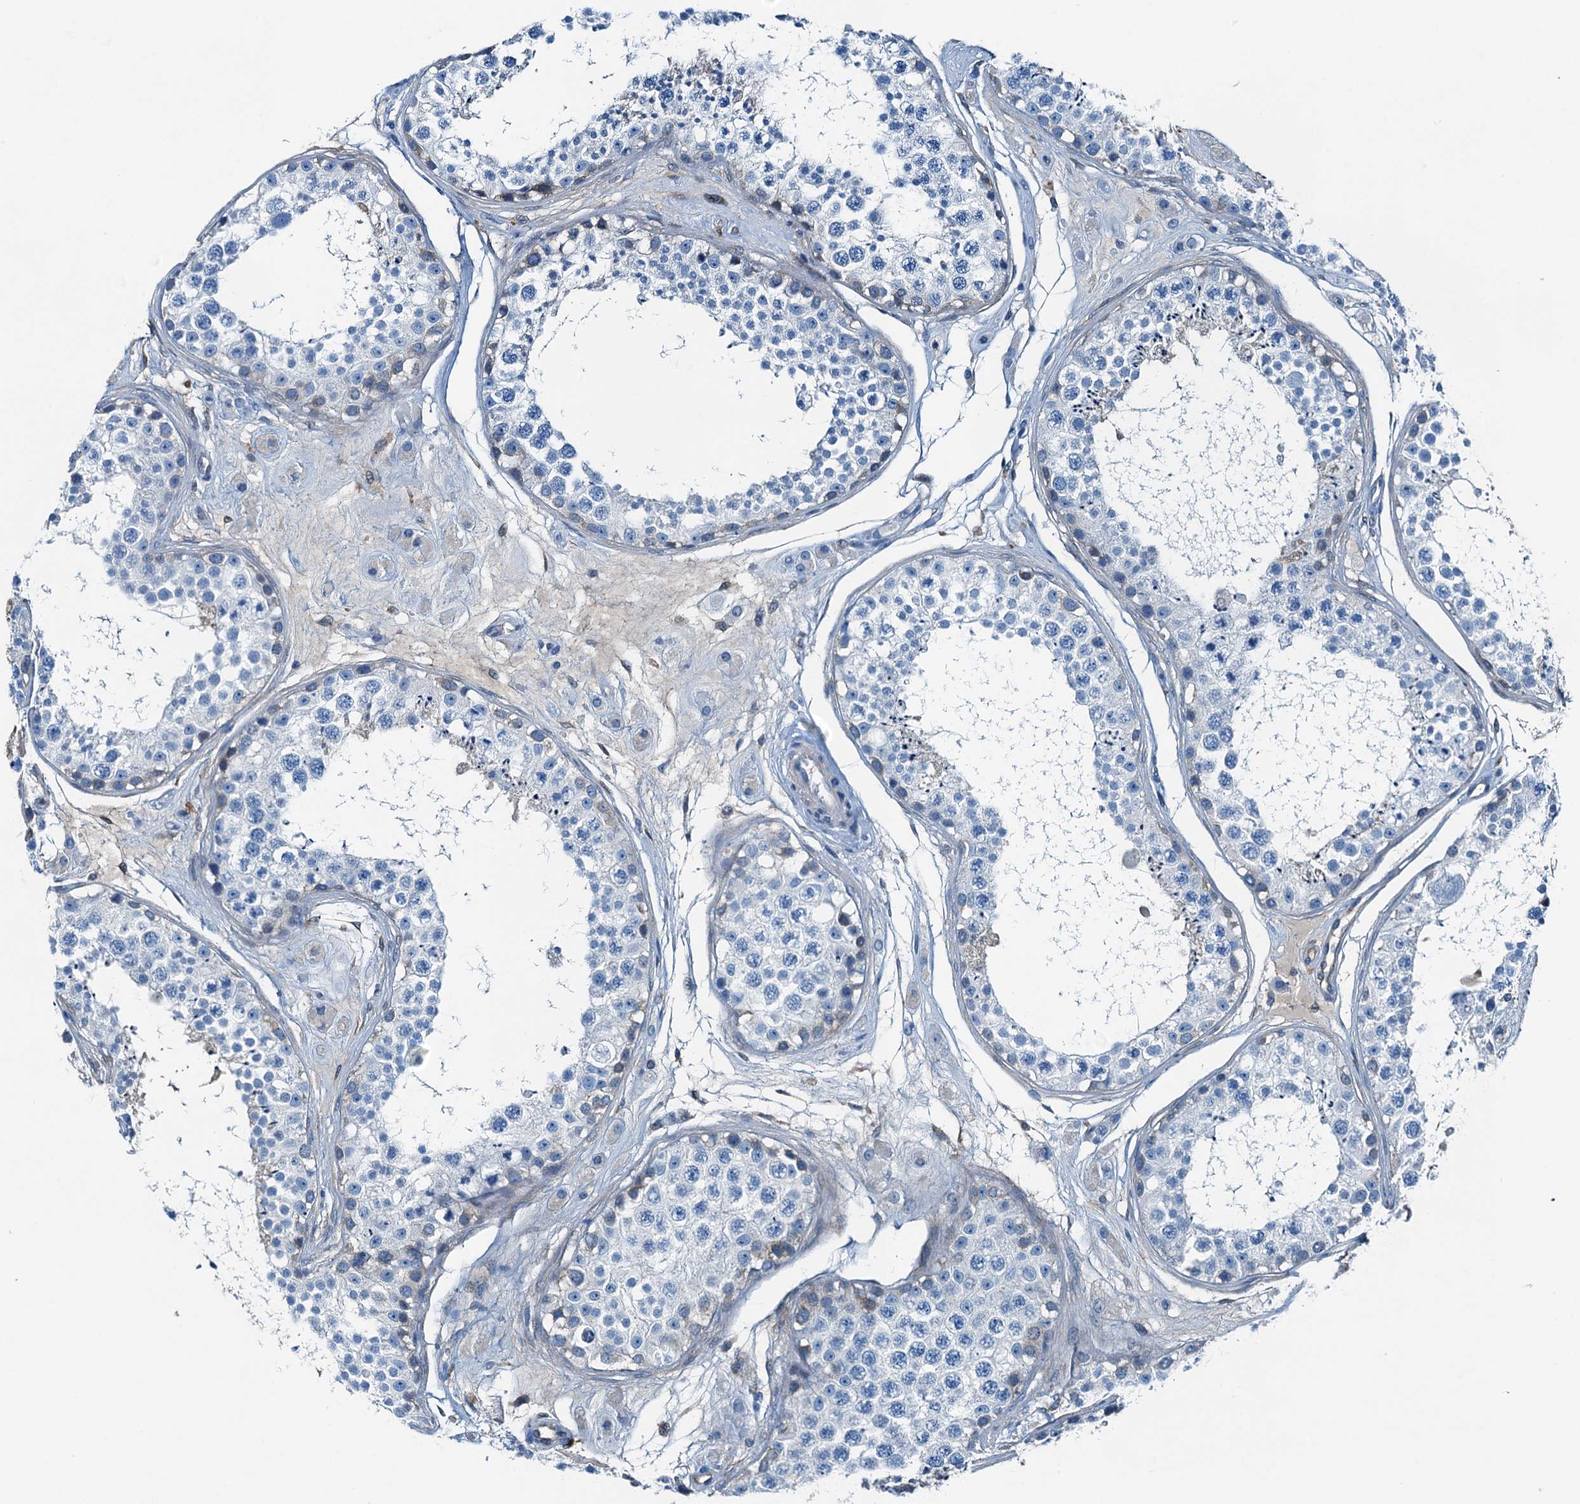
{"staining": {"intensity": "moderate", "quantity": "<25%", "location": "none"}, "tissue": "testis", "cell_type": "Cells in seminiferous ducts", "image_type": "normal", "snomed": [{"axis": "morphology", "description": "Normal tissue, NOS"}, {"axis": "topography", "description": "Testis"}], "caption": "Brown immunohistochemical staining in benign testis displays moderate None positivity in about <25% of cells in seminiferous ducts. (DAB IHC with brightfield microscopy, high magnification).", "gene": "RAB3IL1", "patient": {"sex": "male", "age": 25}}